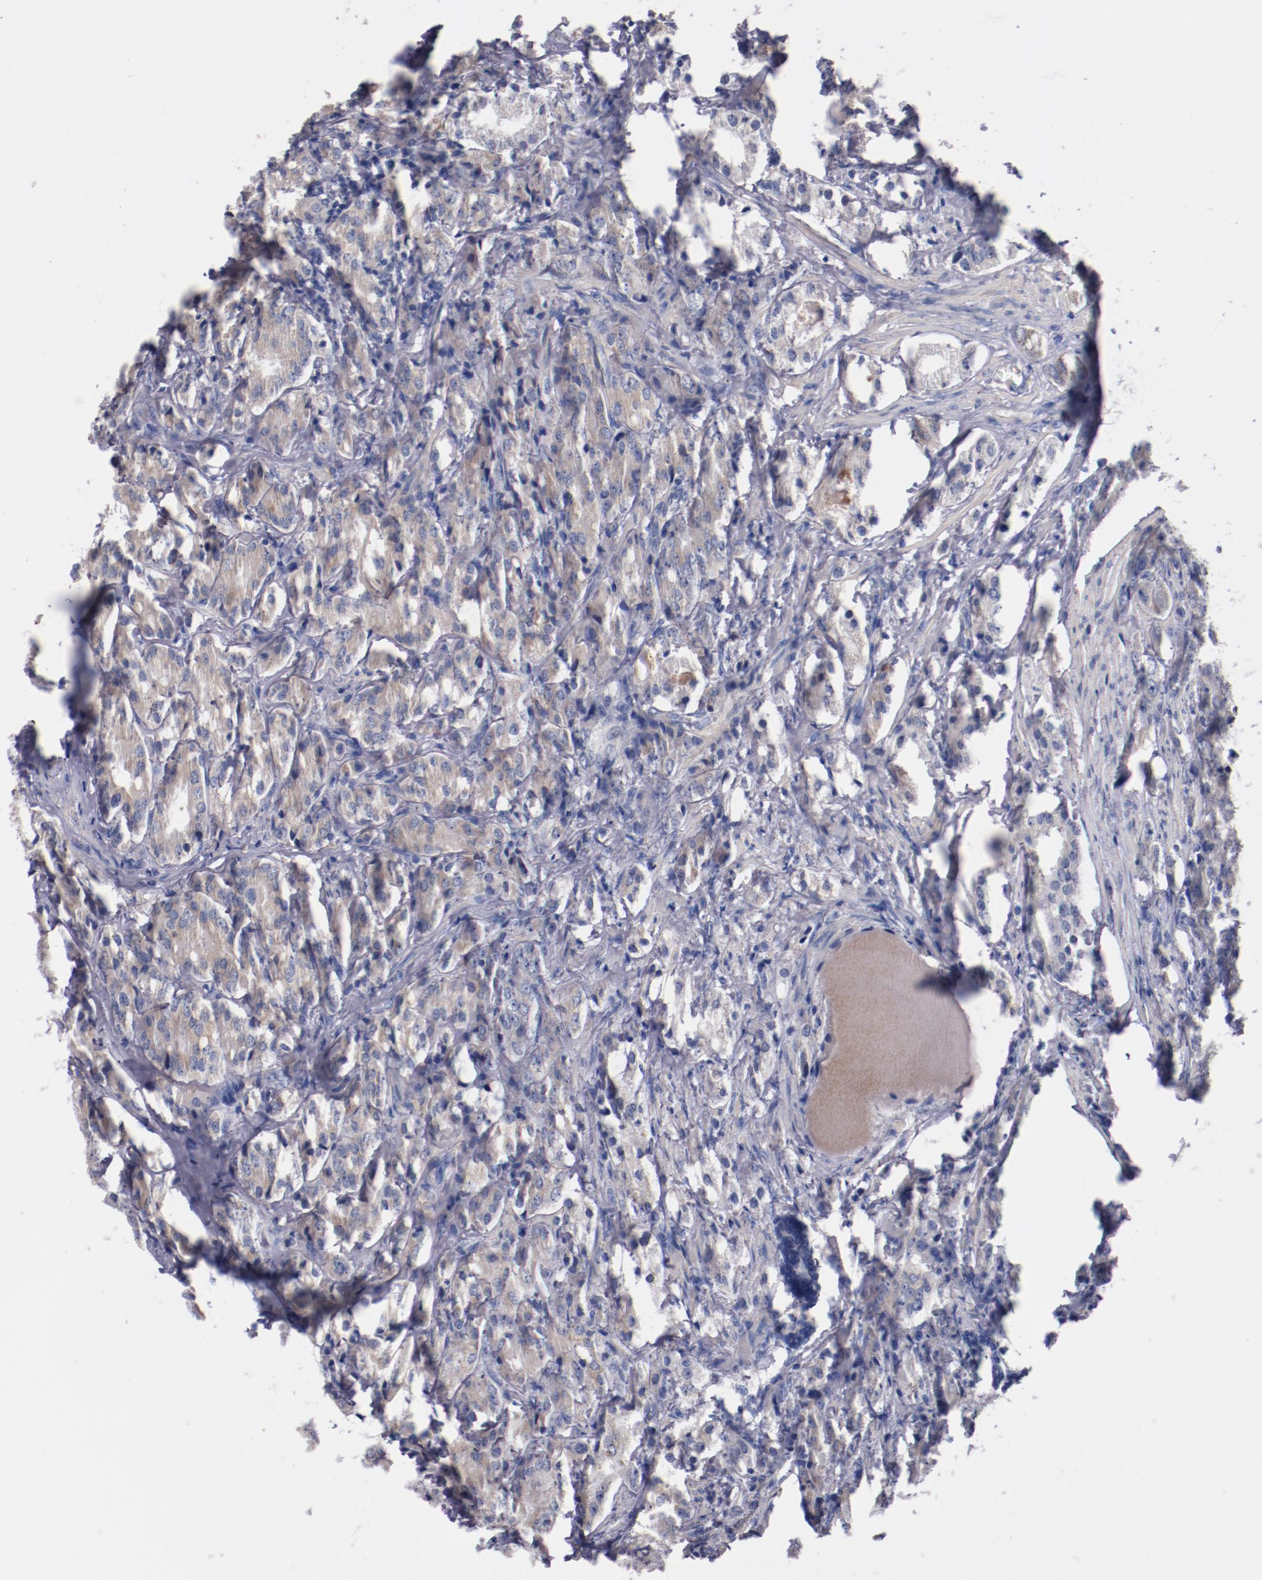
{"staining": {"intensity": "weak", "quantity": "25%-75%", "location": "cytoplasmic/membranous"}, "tissue": "prostate cancer", "cell_type": "Tumor cells", "image_type": "cancer", "snomed": [{"axis": "morphology", "description": "Adenocarcinoma, High grade"}, {"axis": "topography", "description": "Prostate"}], "caption": "High-magnification brightfield microscopy of prostate cancer stained with DAB (brown) and counterstained with hematoxylin (blue). tumor cells exhibit weak cytoplasmic/membranous positivity is identified in approximately25%-75% of cells.", "gene": "CNTNAP2", "patient": {"sex": "male", "age": 68}}